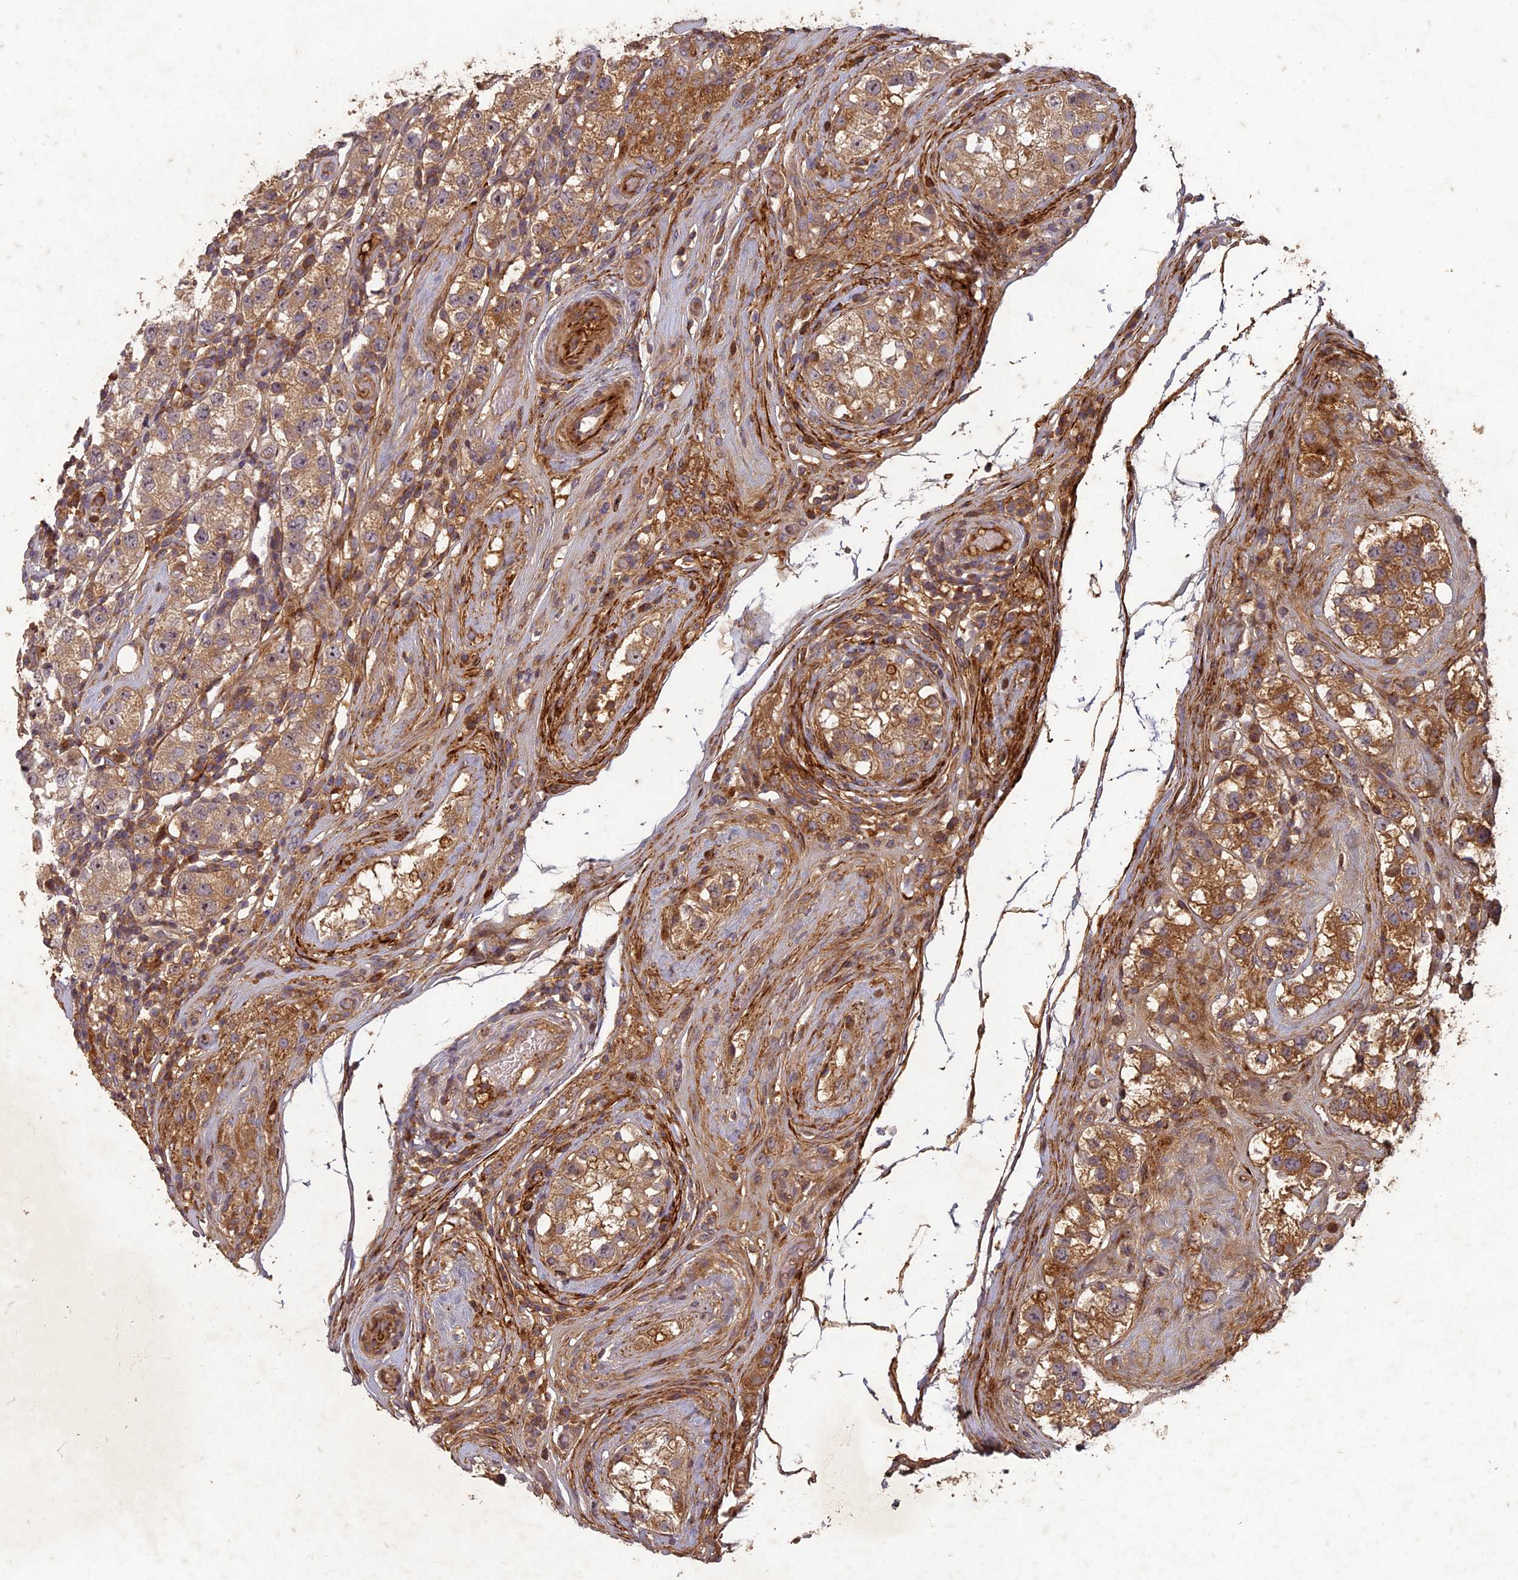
{"staining": {"intensity": "weak", "quantity": ">75%", "location": "cytoplasmic/membranous"}, "tissue": "testis cancer", "cell_type": "Tumor cells", "image_type": "cancer", "snomed": [{"axis": "morphology", "description": "Seminoma, NOS"}, {"axis": "topography", "description": "Testis"}], "caption": "Immunohistochemistry (IHC) image of neoplastic tissue: testis cancer (seminoma) stained using immunohistochemistry (IHC) shows low levels of weak protein expression localized specifically in the cytoplasmic/membranous of tumor cells, appearing as a cytoplasmic/membranous brown color.", "gene": "TCF25", "patient": {"sex": "male", "age": 34}}